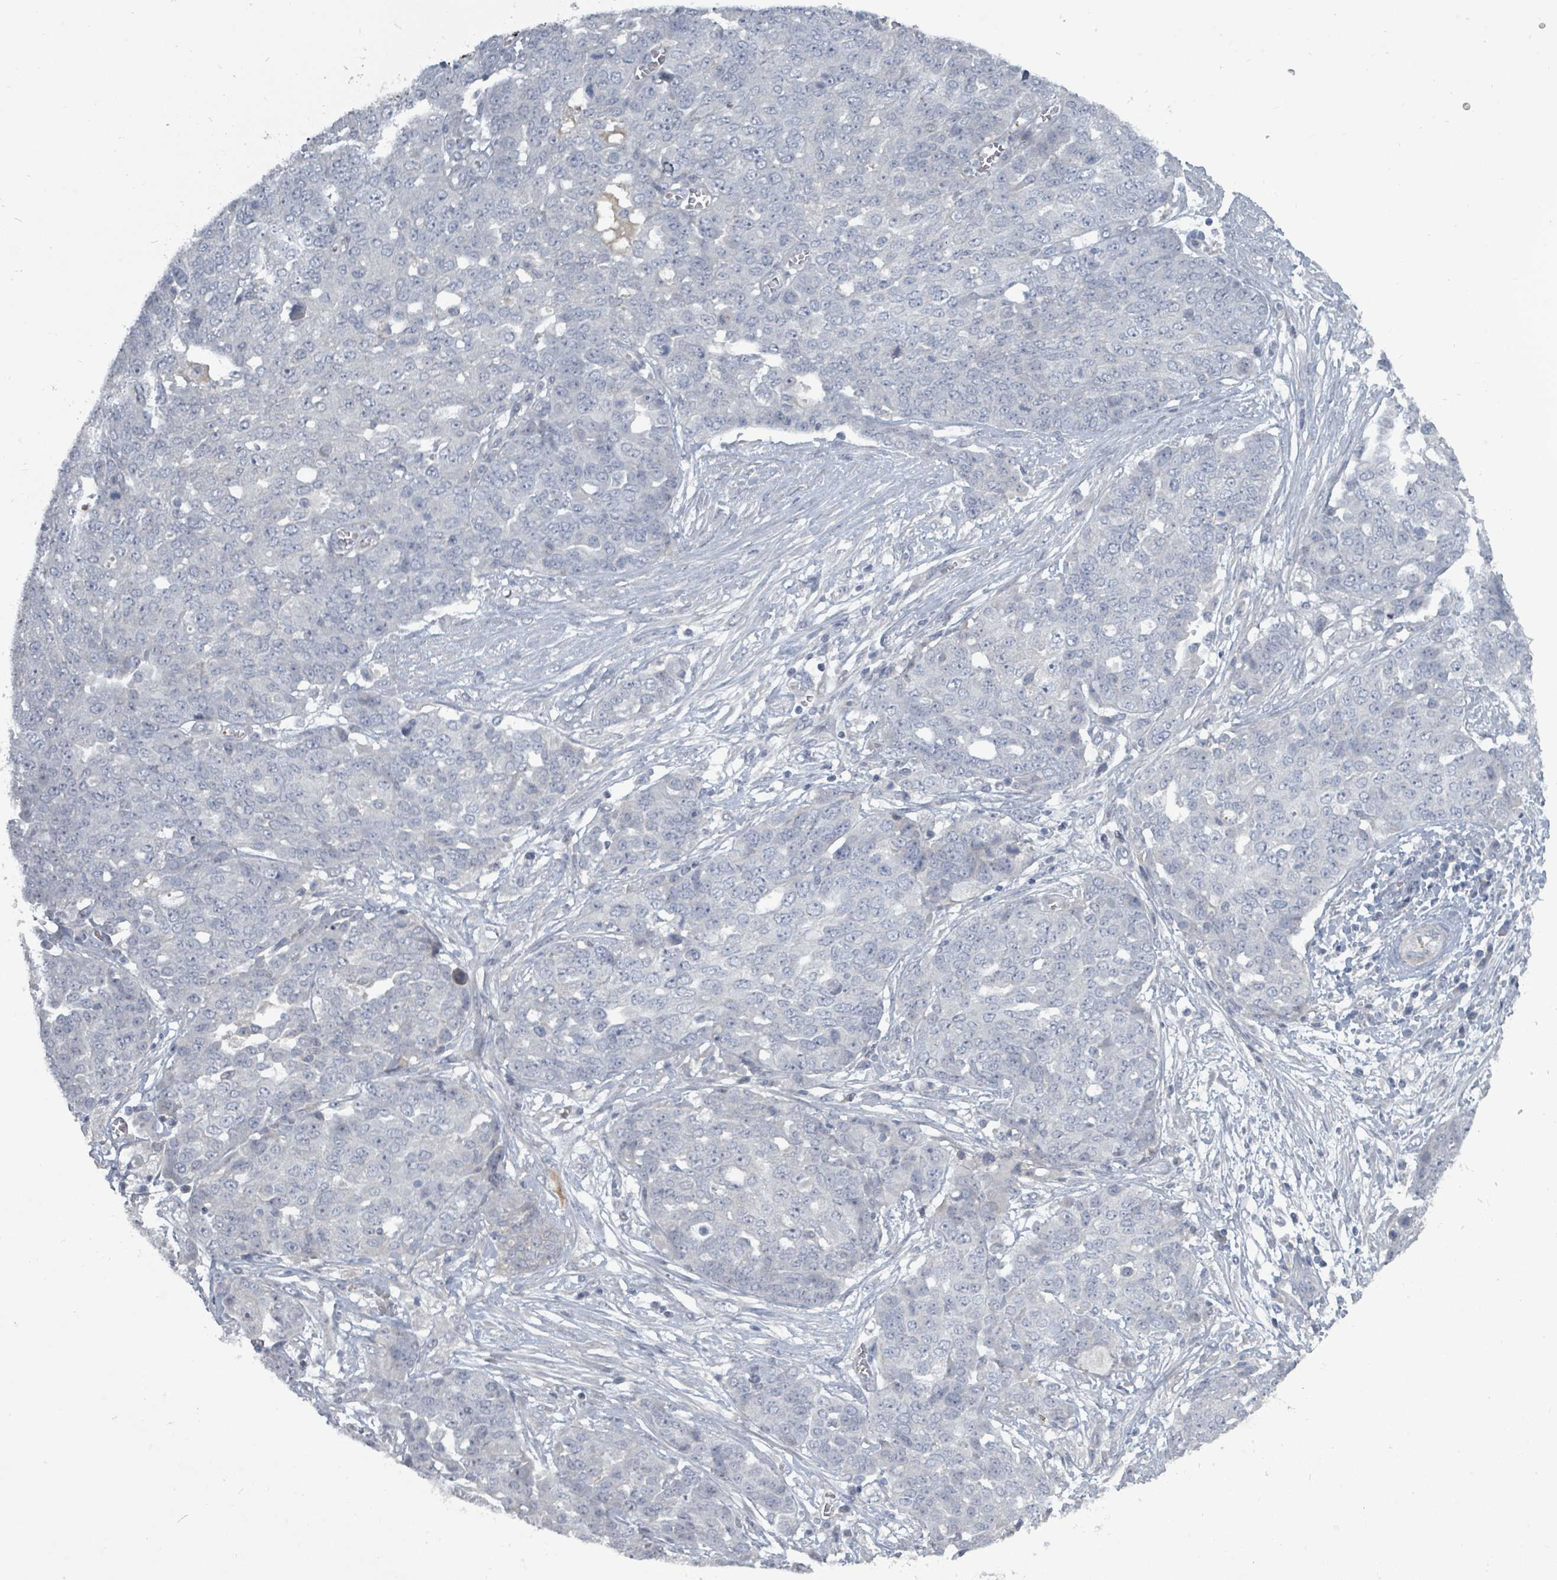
{"staining": {"intensity": "negative", "quantity": "none", "location": "none"}, "tissue": "ovarian cancer", "cell_type": "Tumor cells", "image_type": "cancer", "snomed": [{"axis": "morphology", "description": "Cystadenocarcinoma, serous, NOS"}, {"axis": "topography", "description": "Soft tissue"}, {"axis": "topography", "description": "Ovary"}], "caption": "IHC of human ovarian cancer (serous cystadenocarcinoma) reveals no positivity in tumor cells. The staining was performed using DAB (3,3'-diaminobenzidine) to visualize the protein expression in brown, while the nuclei were stained in blue with hematoxylin (Magnification: 20x).", "gene": "LEFTY2", "patient": {"sex": "female", "age": 57}}